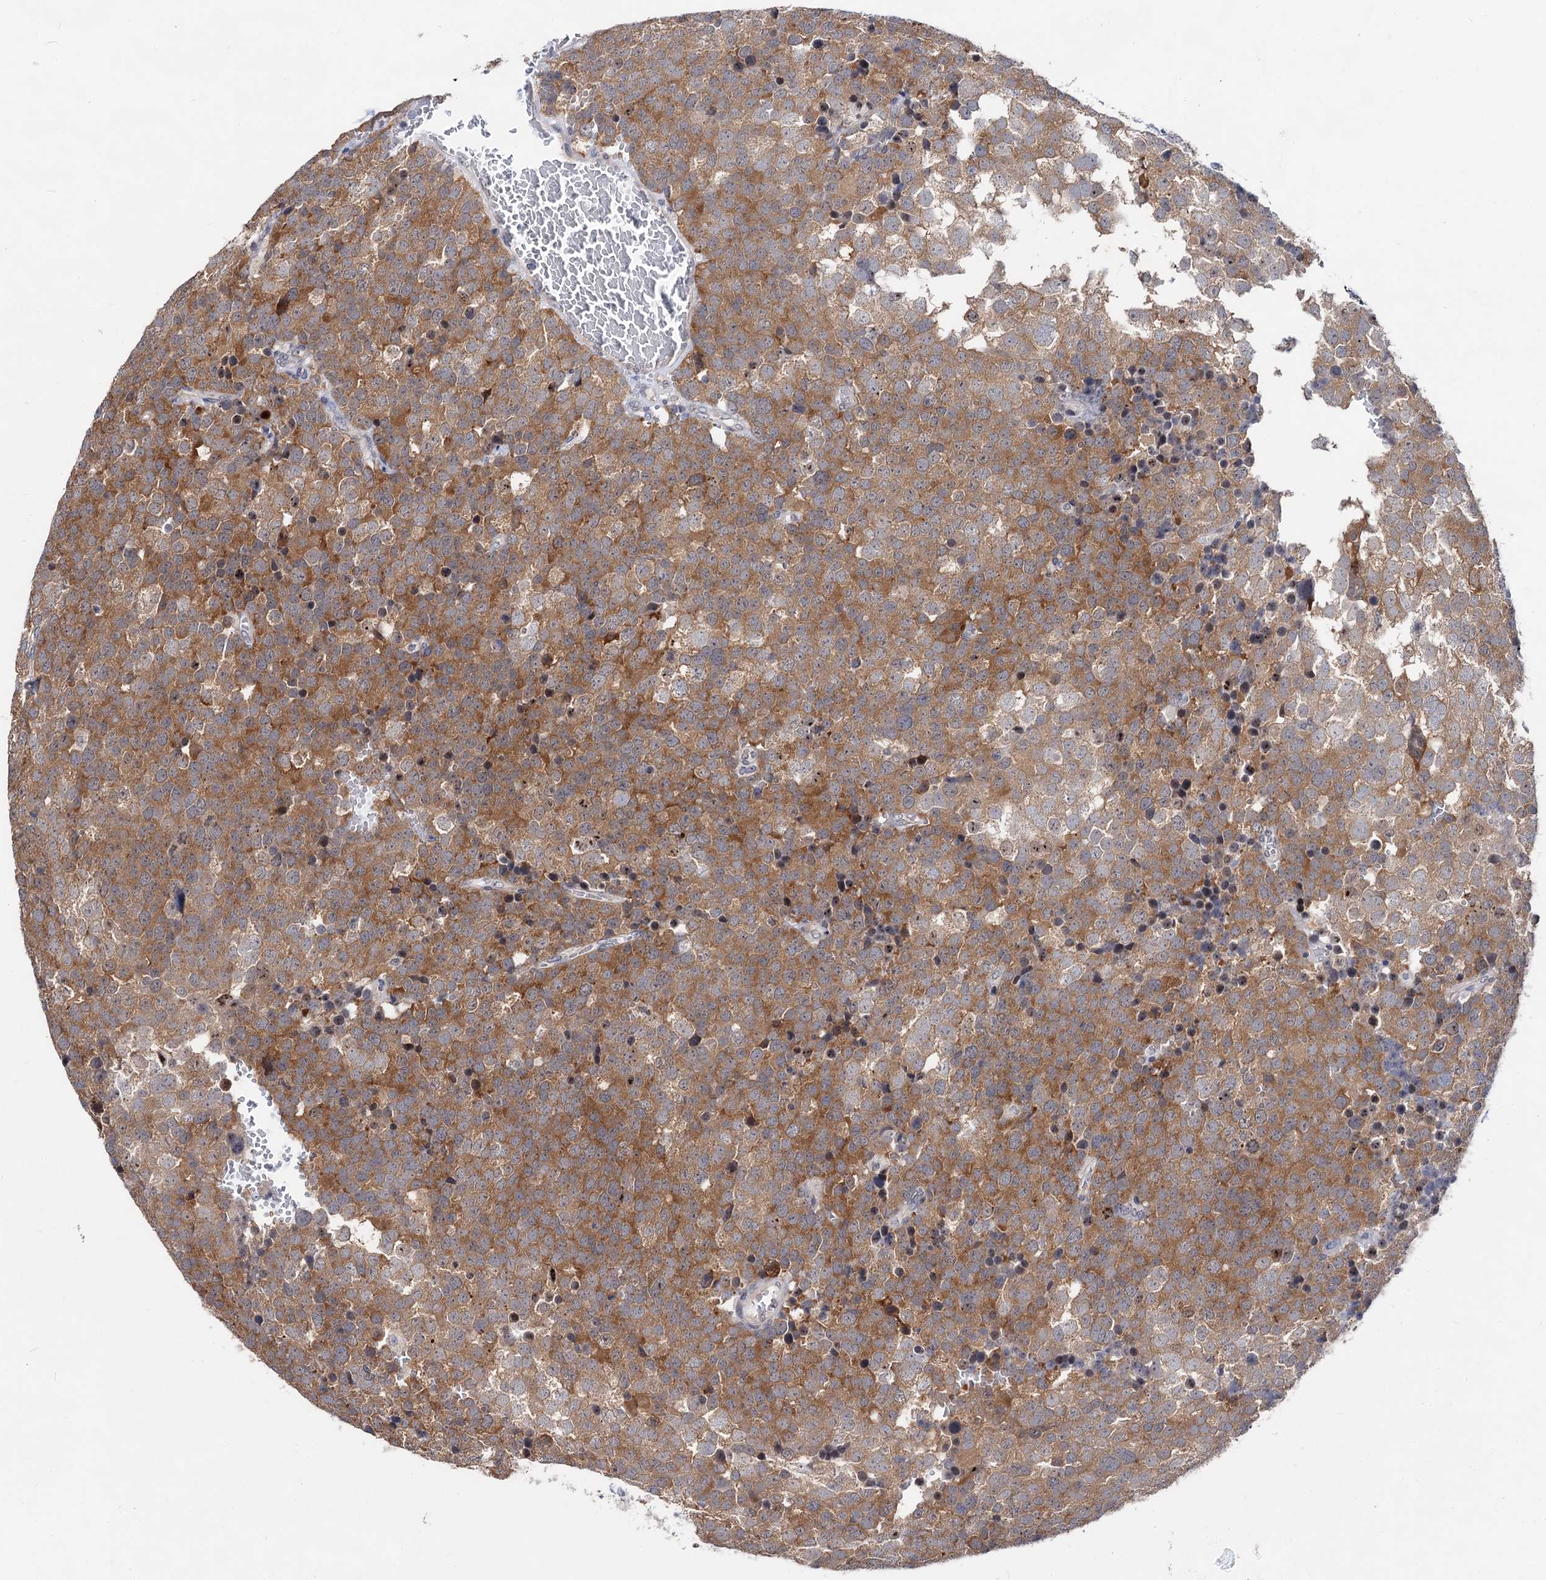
{"staining": {"intensity": "moderate", "quantity": ">75%", "location": "cytoplasmic/membranous"}, "tissue": "testis cancer", "cell_type": "Tumor cells", "image_type": "cancer", "snomed": [{"axis": "morphology", "description": "Seminoma, NOS"}, {"axis": "topography", "description": "Testis"}], "caption": "Immunohistochemical staining of human testis cancer (seminoma) demonstrates medium levels of moderate cytoplasmic/membranous expression in approximately >75% of tumor cells.", "gene": "CAPRIN2", "patient": {"sex": "male", "age": 71}}